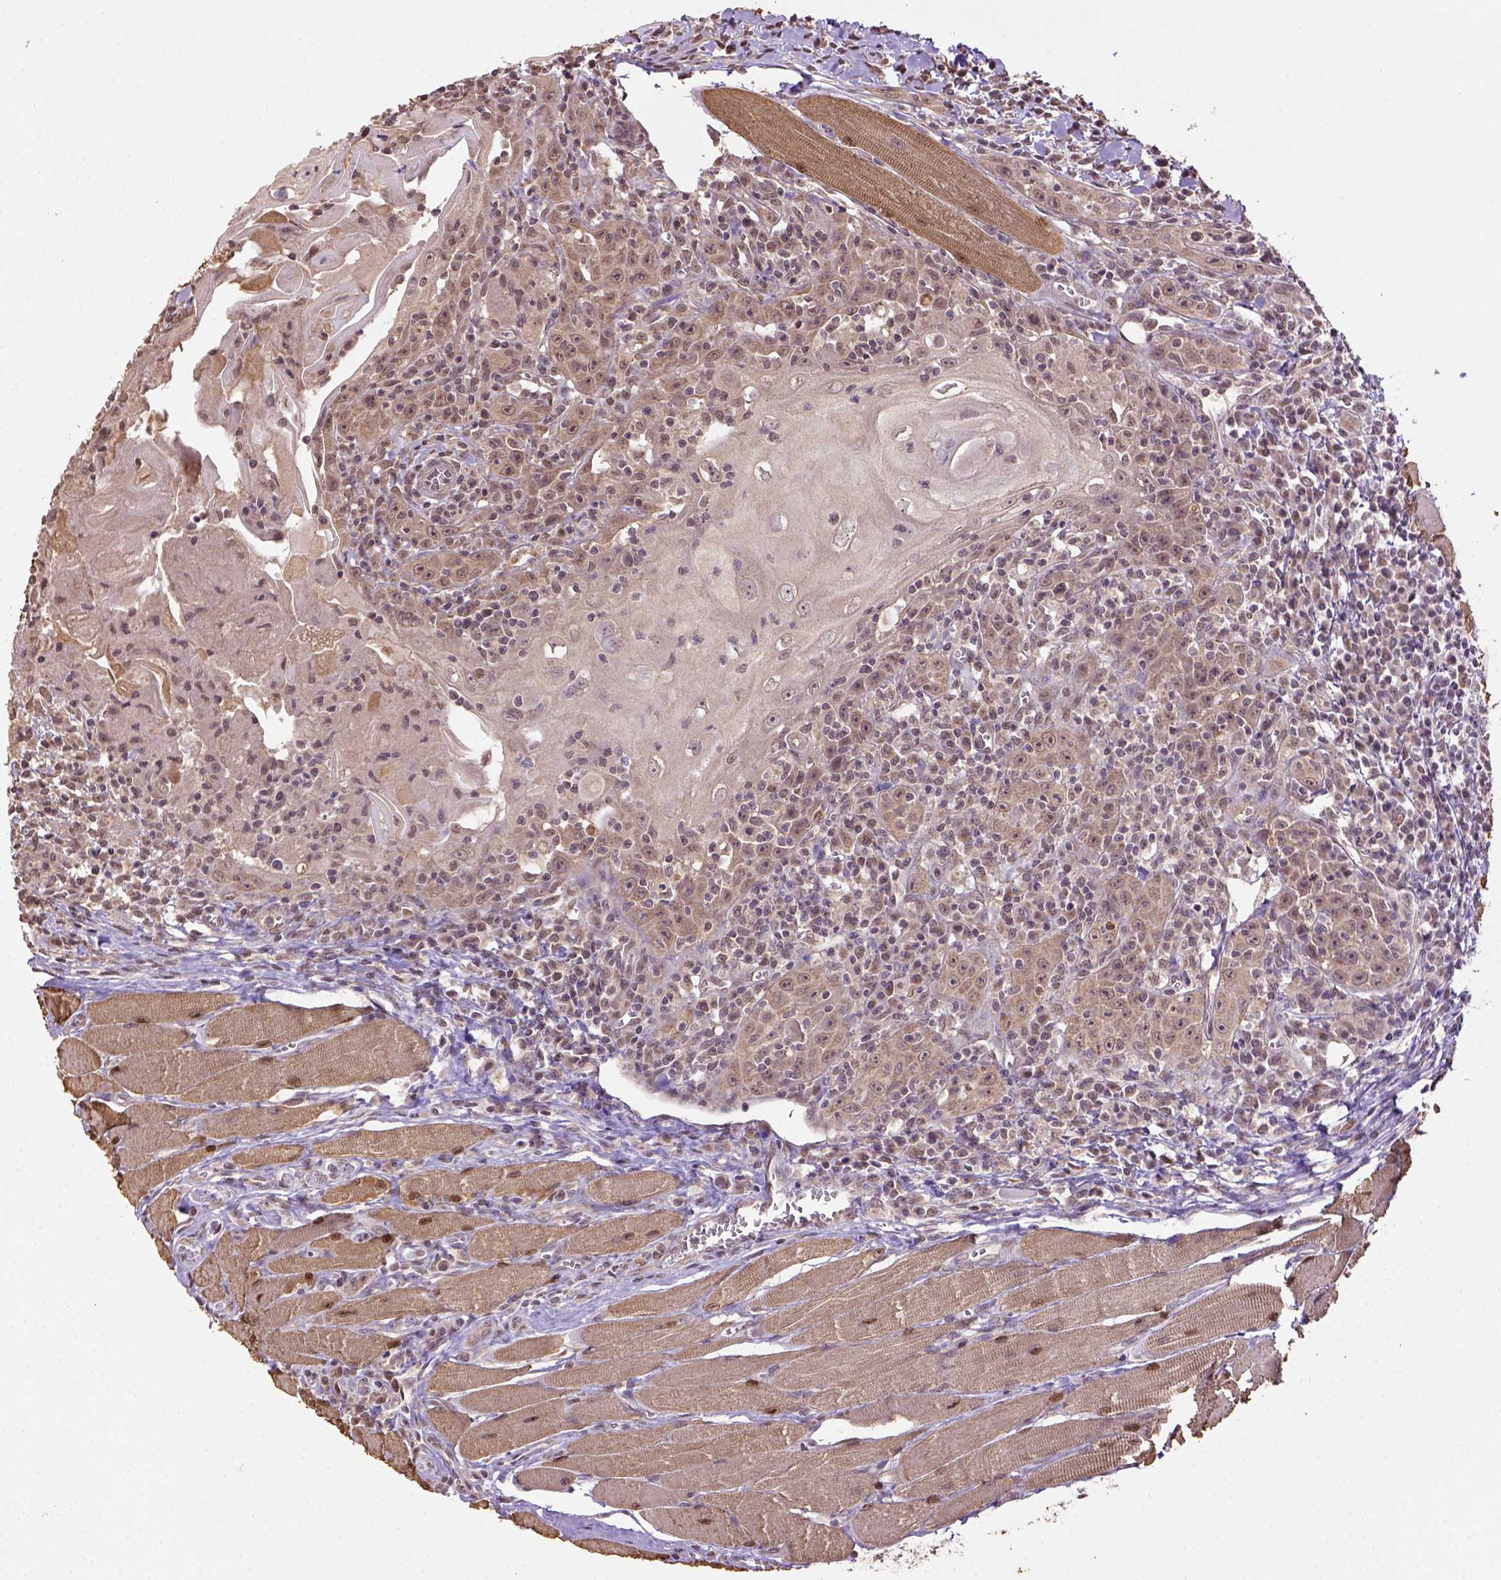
{"staining": {"intensity": "weak", "quantity": ">75%", "location": "cytoplasmic/membranous"}, "tissue": "head and neck cancer", "cell_type": "Tumor cells", "image_type": "cancer", "snomed": [{"axis": "morphology", "description": "Squamous cell carcinoma, NOS"}, {"axis": "topography", "description": "Head-Neck"}], "caption": "A low amount of weak cytoplasmic/membranous expression is seen in about >75% of tumor cells in head and neck cancer (squamous cell carcinoma) tissue.", "gene": "WDR17", "patient": {"sex": "male", "age": 52}}